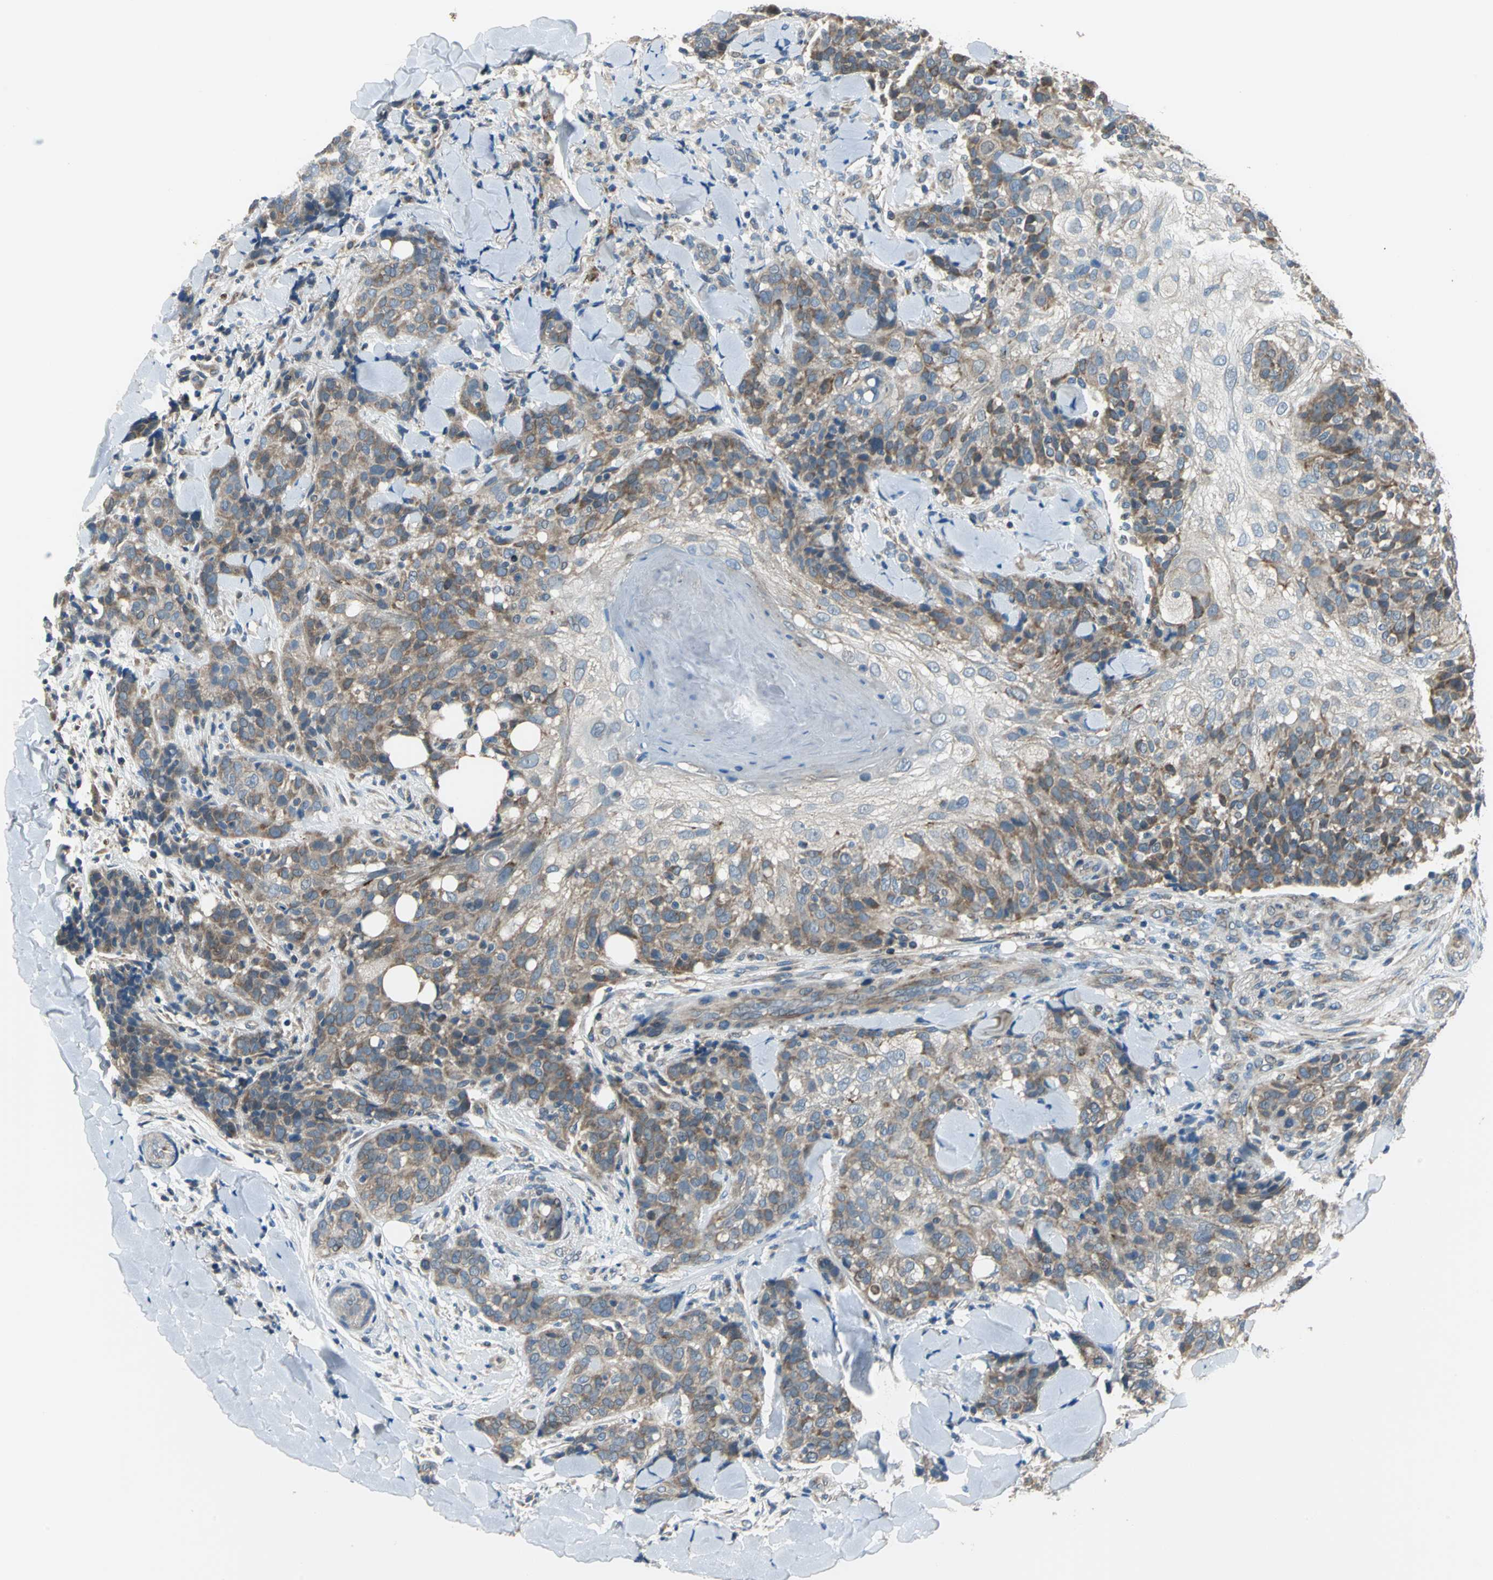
{"staining": {"intensity": "moderate", "quantity": ">75%", "location": "cytoplasmic/membranous"}, "tissue": "skin cancer", "cell_type": "Tumor cells", "image_type": "cancer", "snomed": [{"axis": "morphology", "description": "Normal tissue, NOS"}, {"axis": "morphology", "description": "Squamous cell carcinoma, NOS"}, {"axis": "topography", "description": "Skin"}], "caption": "High-power microscopy captured an IHC photomicrograph of skin cancer (squamous cell carcinoma), revealing moderate cytoplasmic/membranous staining in about >75% of tumor cells.", "gene": "TRAK1", "patient": {"sex": "female", "age": 83}}